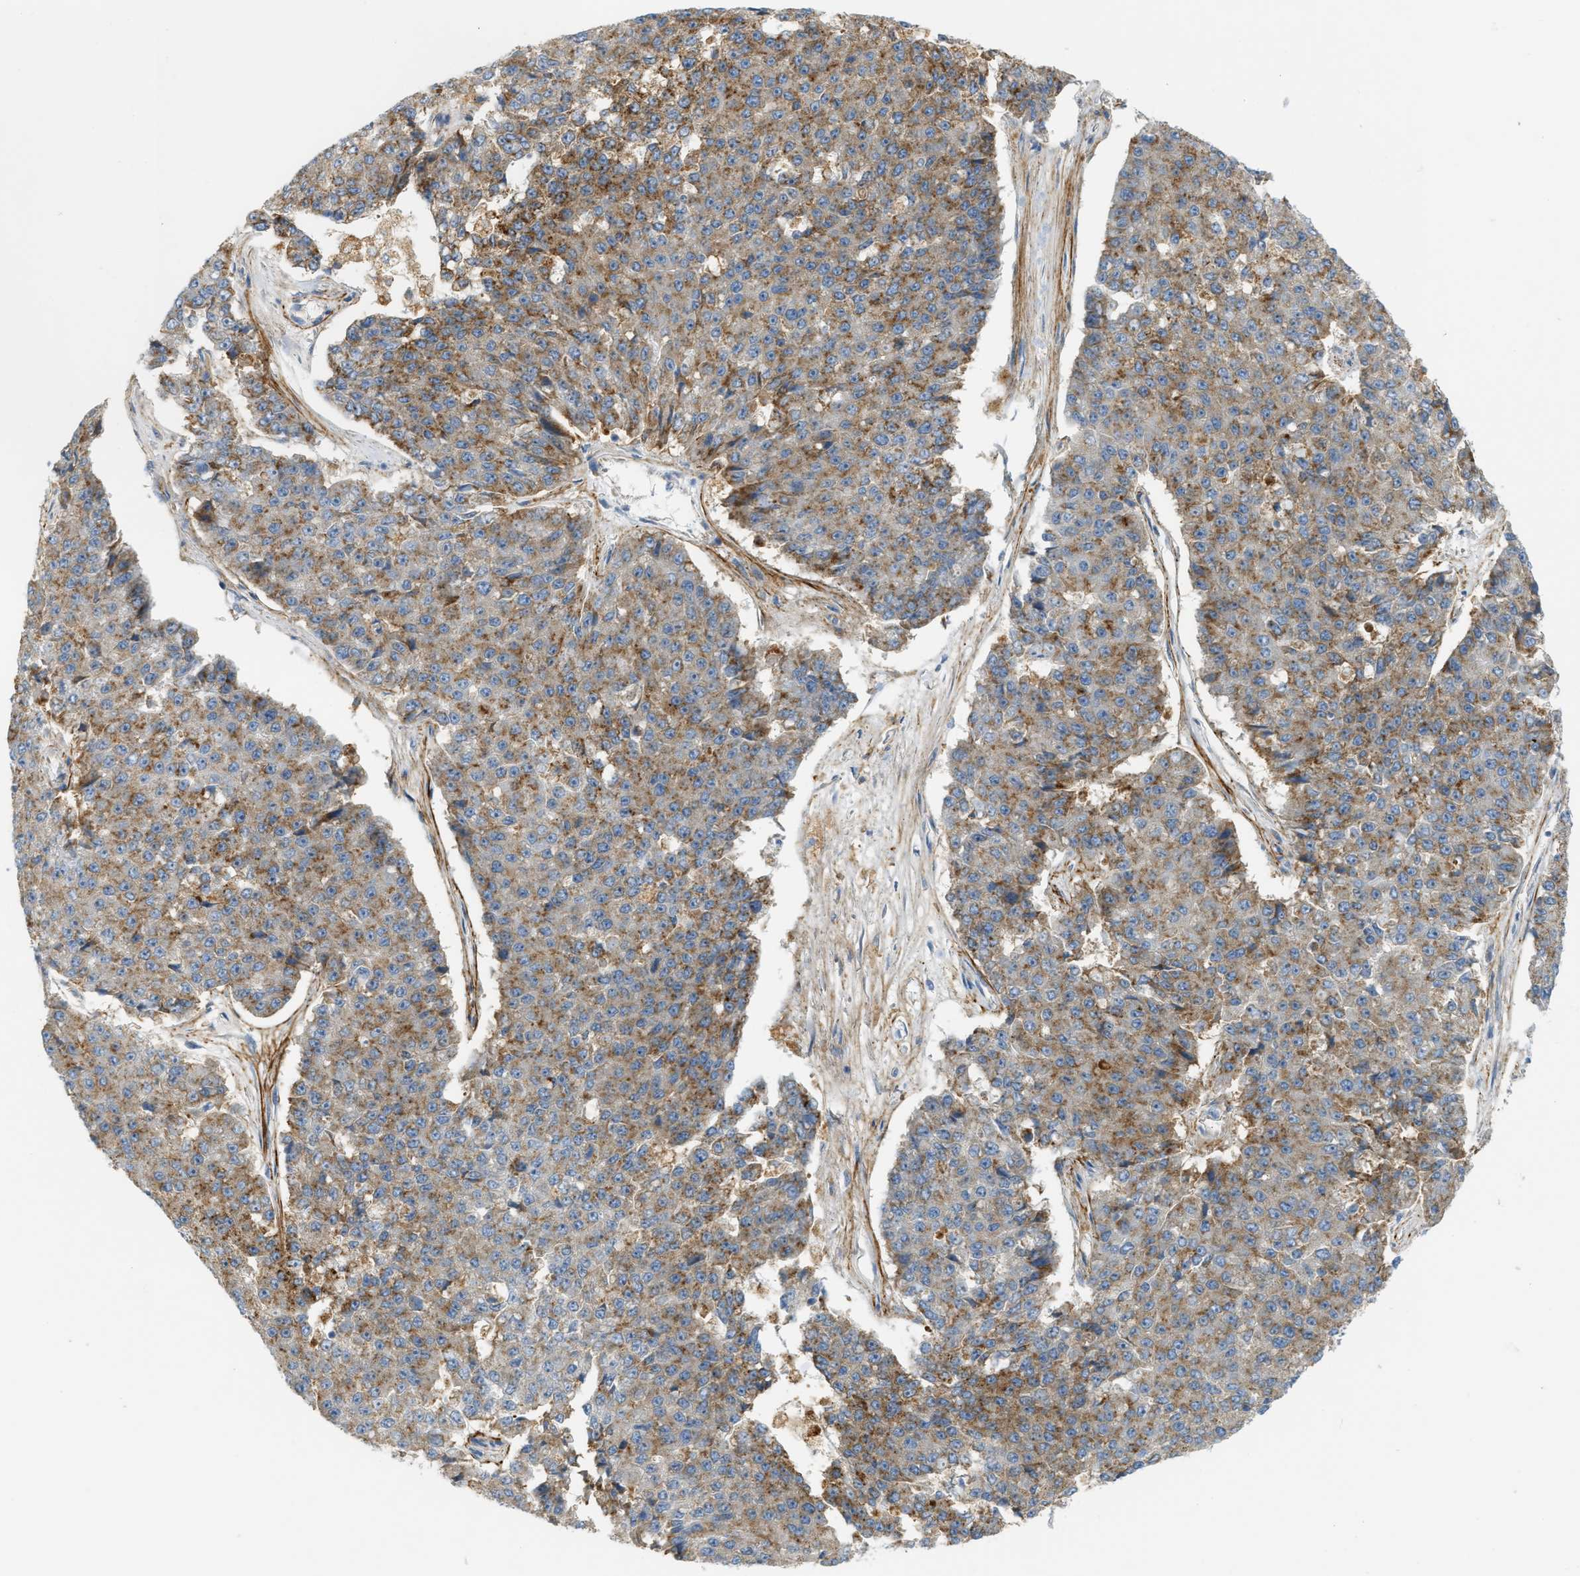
{"staining": {"intensity": "moderate", "quantity": ">75%", "location": "cytoplasmic/membranous"}, "tissue": "pancreatic cancer", "cell_type": "Tumor cells", "image_type": "cancer", "snomed": [{"axis": "morphology", "description": "Adenocarcinoma, NOS"}, {"axis": "topography", "description": "Pancreas"}], "caption": "Human pancreatic cancer (adenocarcinoma) stained for a protein (brown) demonstrates moderate cytoplasmic/membranous positive staining in approximately >75% of tumor cells.", "gene": "LMBRD1", "patient": {"sex": "male", "age": 50}}